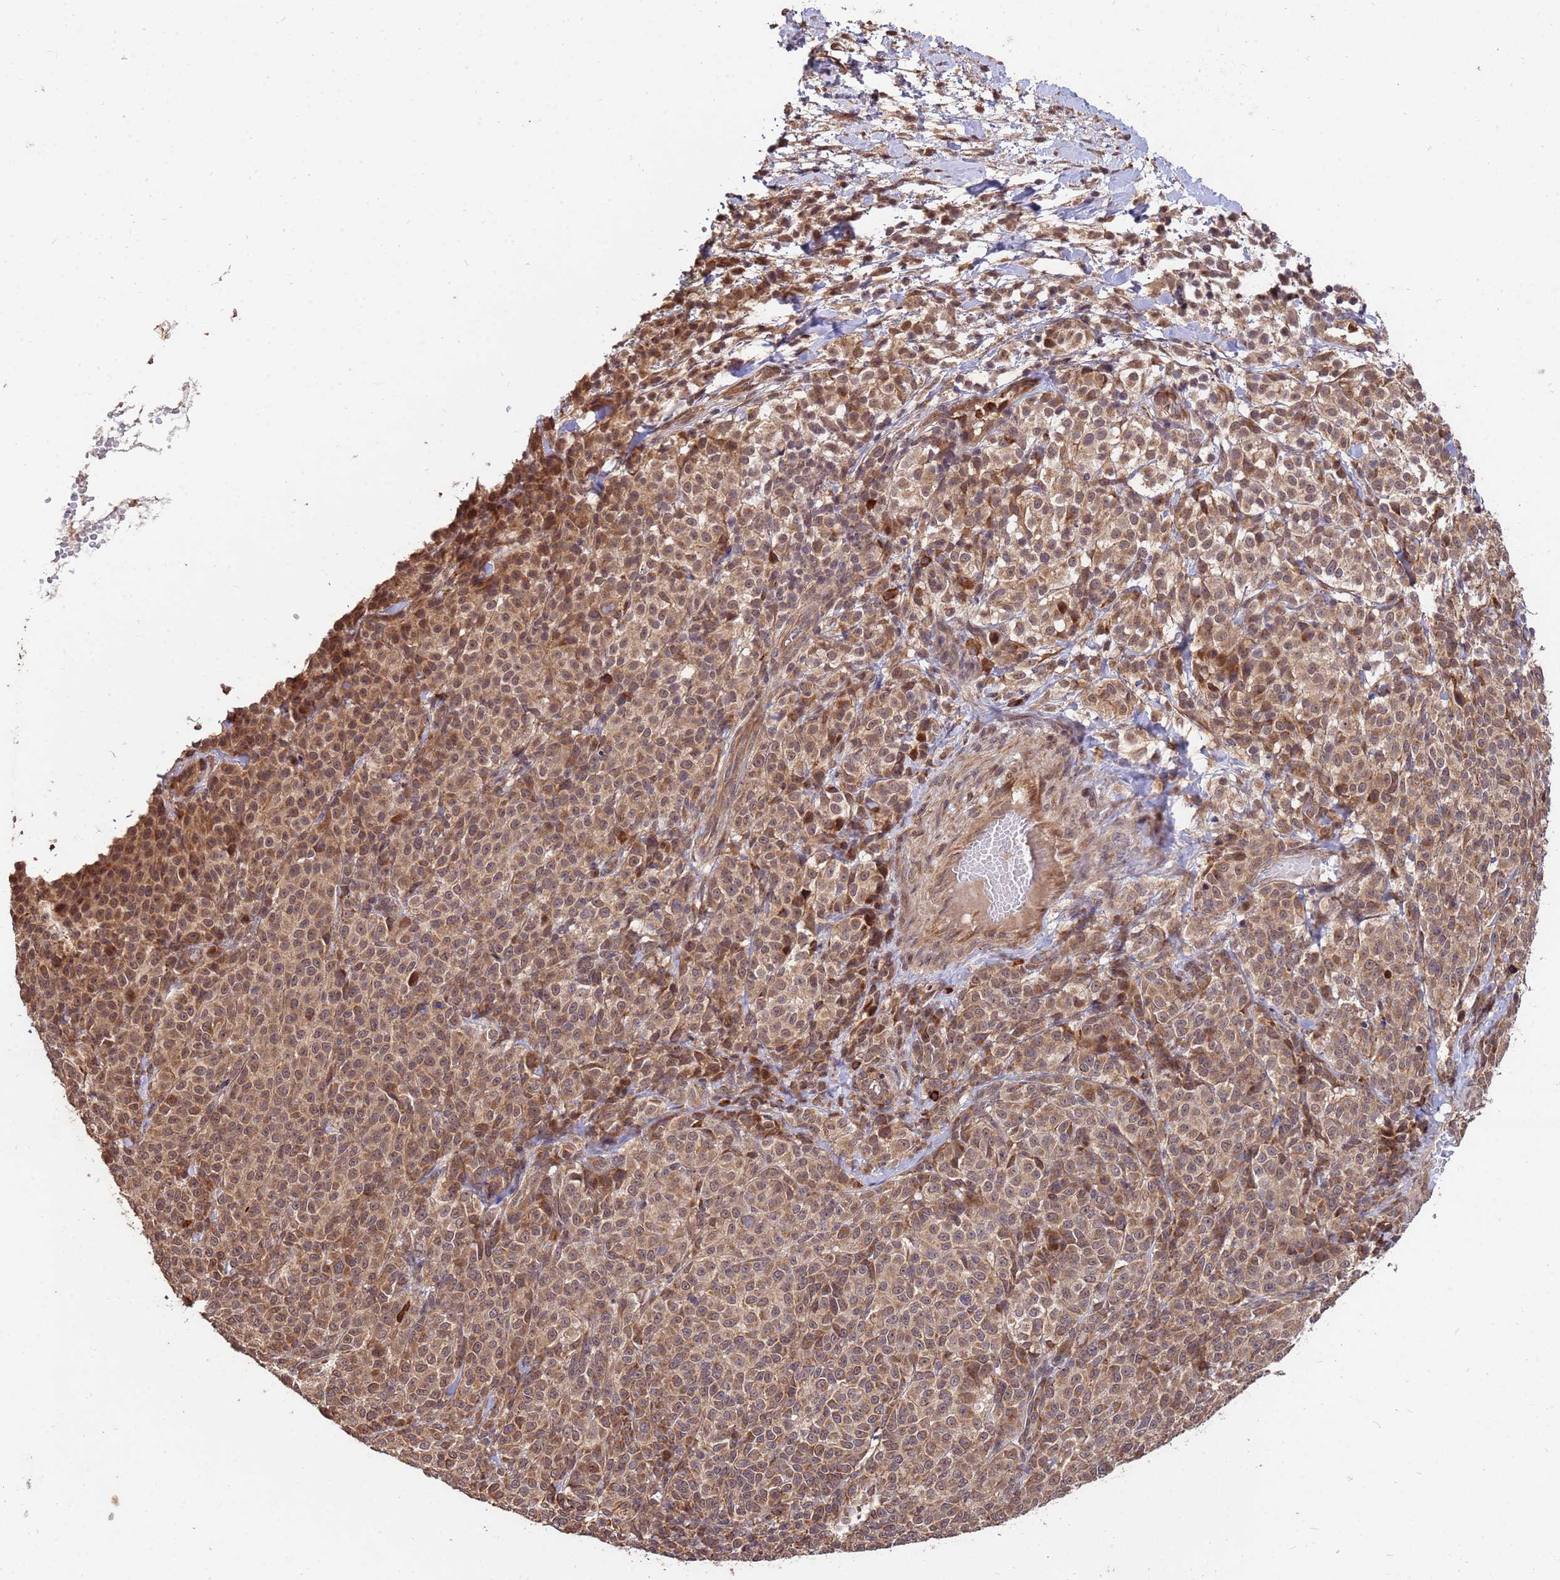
{"staining": {"intensity": "moderate", "quantity": ">75%", "location": "cytoplasmic/membranous,nuclear"}, "tissue": "melanoma", "cell_type": "Tumor cells", "image_type": "cancer", "snomed": [{"axis": "morphology", "description": "Normal tissue, NOS"}, {"axis": "morphology", "description": "Malignant melanoma, NOS"}, {"axis": "topography", "description": "Skin"}], "caption": "DAB (3,3'-diaminobenzidine) immunohistochemical staining of malignant melanoma exhibits moderate cytoplasmic/membranous and nuclear protein positivity in about >75% of tumor cells. (IHC, brightfield microscopy, high magnification).", "gene": "ZNF619", "patient": {"sex": "female", "age": 34}}